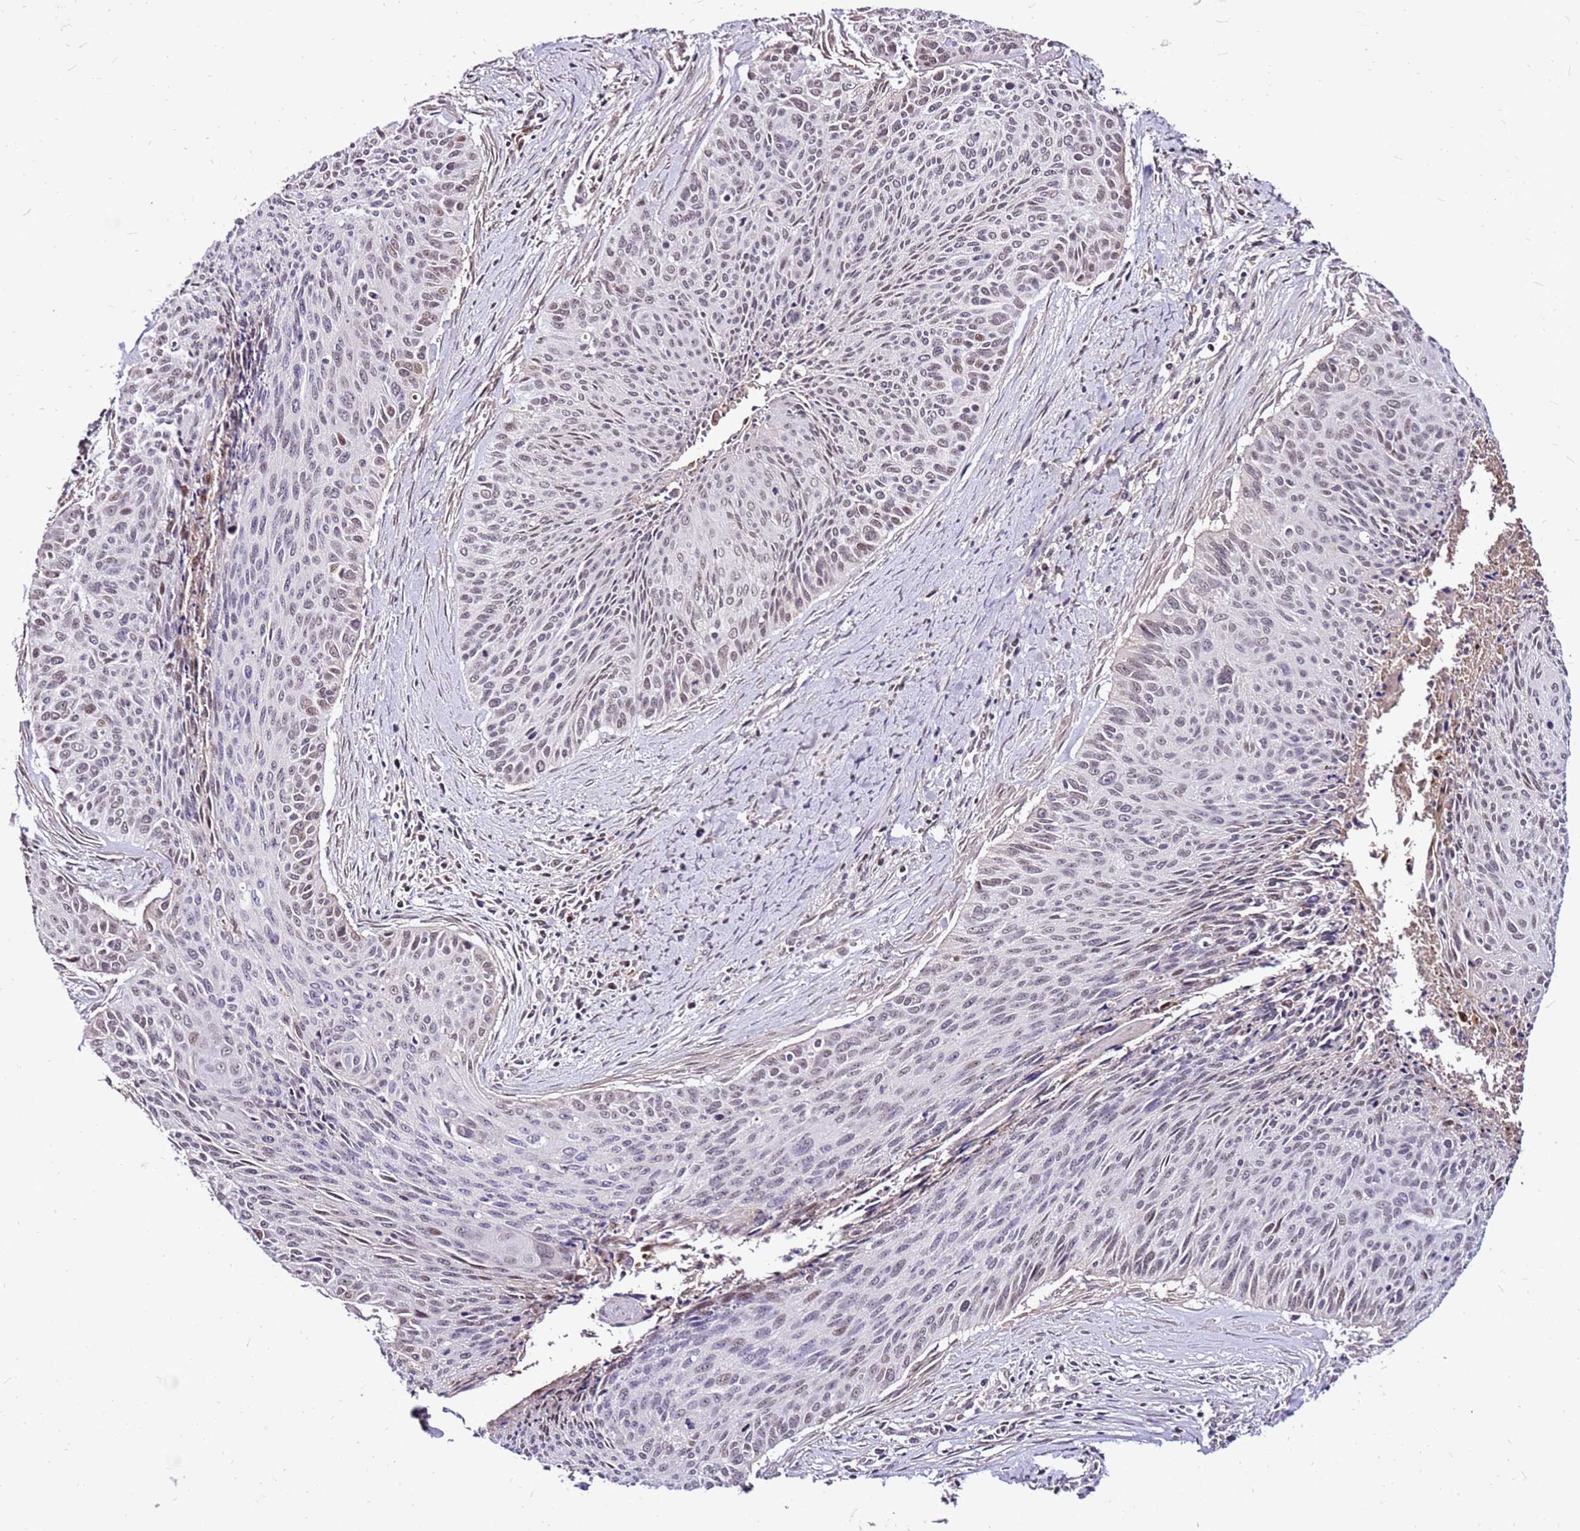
{"staining": {"intensity": "weak", "quantity": "<25%", "location": "nuclear"}, "tissue": "cervical cancer", "cell_type": "Tumor cells", "image_type": "cancer", "snomed": [{"axis": "morphology", "description": "Squamous cell carcinoma, NOS"}, {"axis": "topography", "description": "Cervix"}], "caption": "Tumor cells show no significant protein positivity in cervical squamous cell carcinoma. The staining was performed using DAB to visualize the protein expression in brown, while the nuclei were stained in blue with hematoxylin (Magnification: 20x).", "gene": "ALDH1A3", "patient": {"sex": "female", "age": 55}}